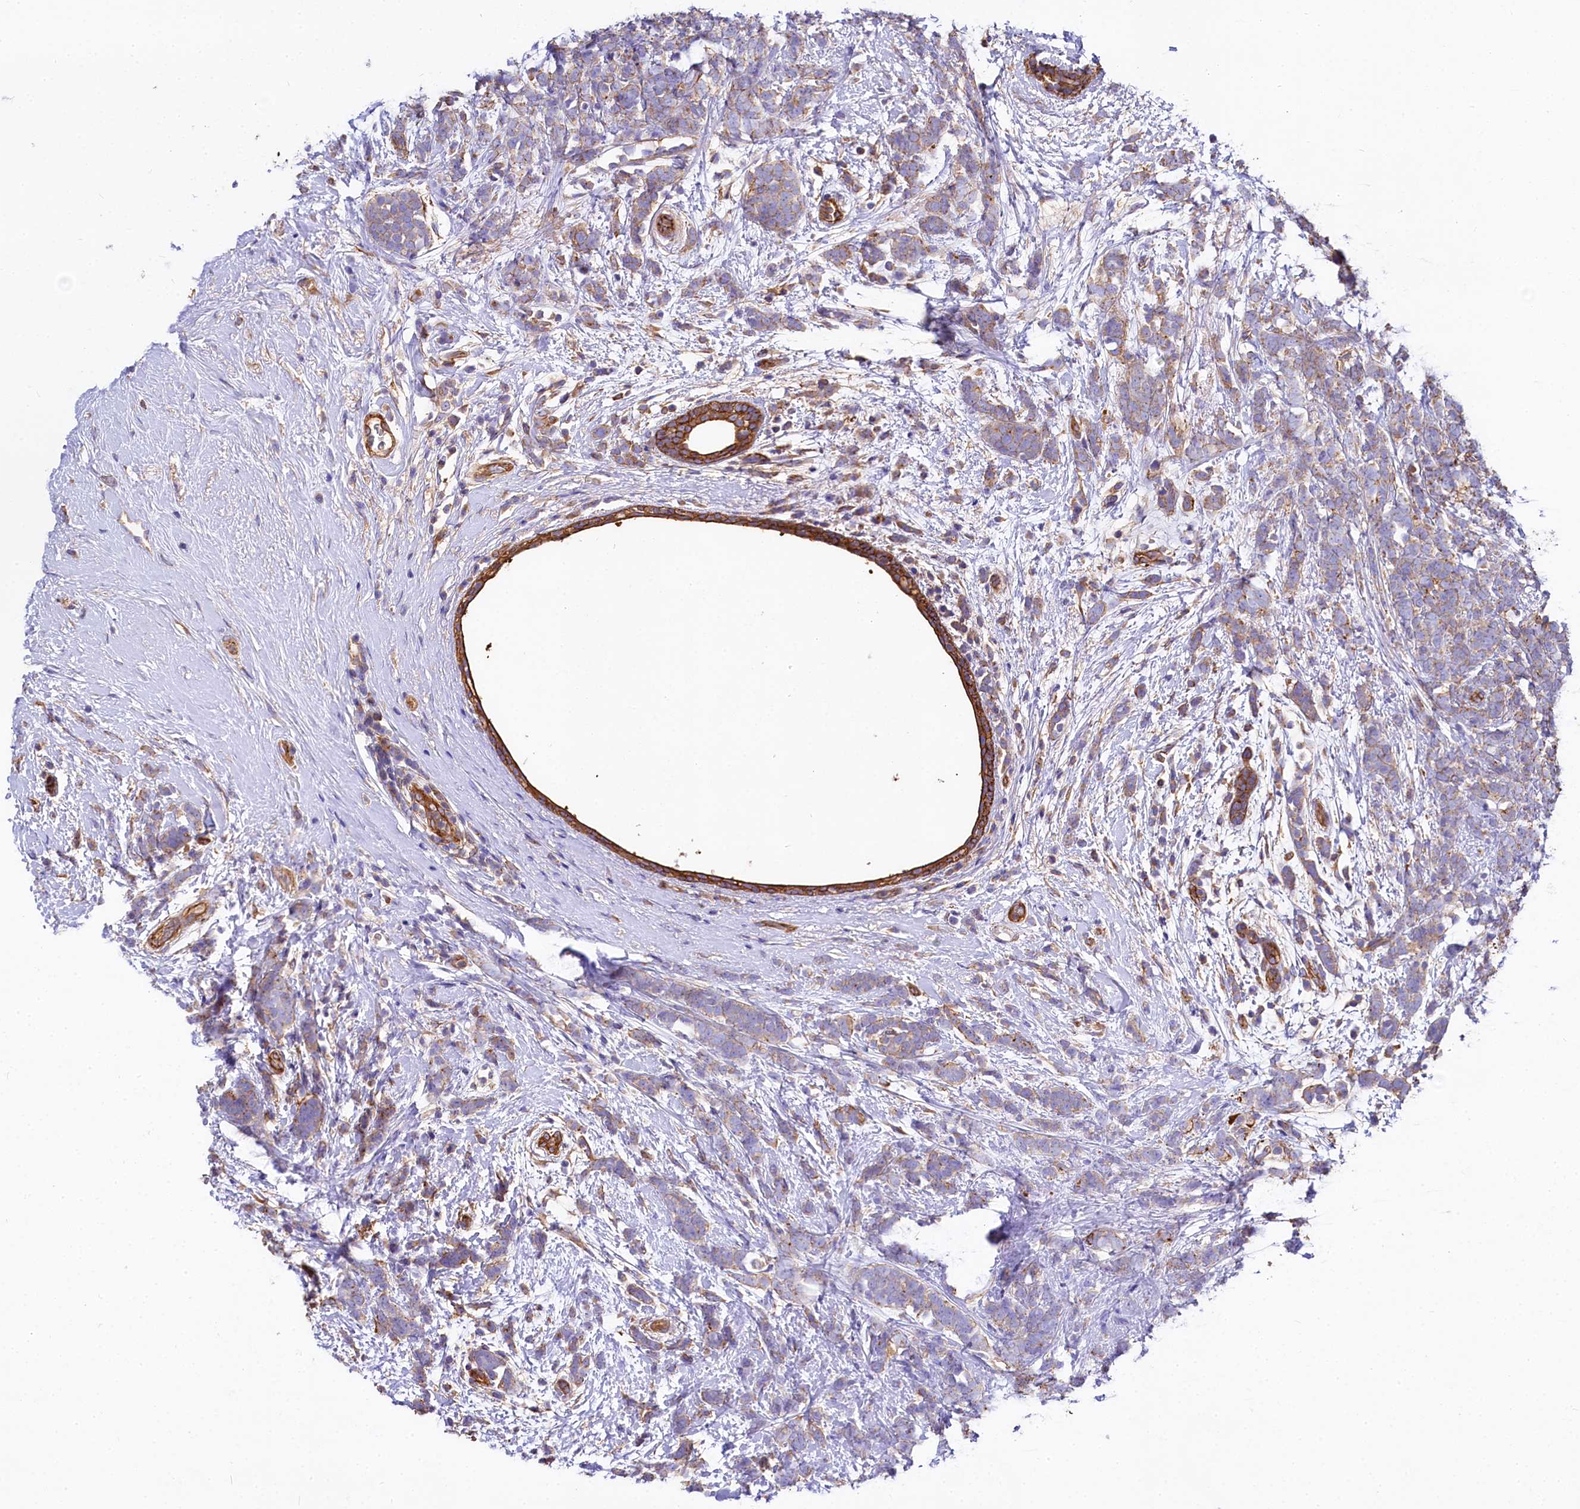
{"staining": {"intensity": "weak", "quantity": "25%-75%", "location": "cytoplasmic/membranous"}, "tissue": "breast cancer", "cell_type": "Tumor cells", "image_type": "cancer", "snomed": [{"axis": "morphology", "description": "Lobular carcinoma"}, {"axis": "topography", "description": "Breast"}], "caption": "An immunohistochemistry (IHC) image of tumor tissue is shown. Protein staining in brown labels weak cytoplasmic/membranous positivity in breast cancer within tumor cells.", "gene": "FCHSD2", "patient": {"sex": "female", "age": 58}}